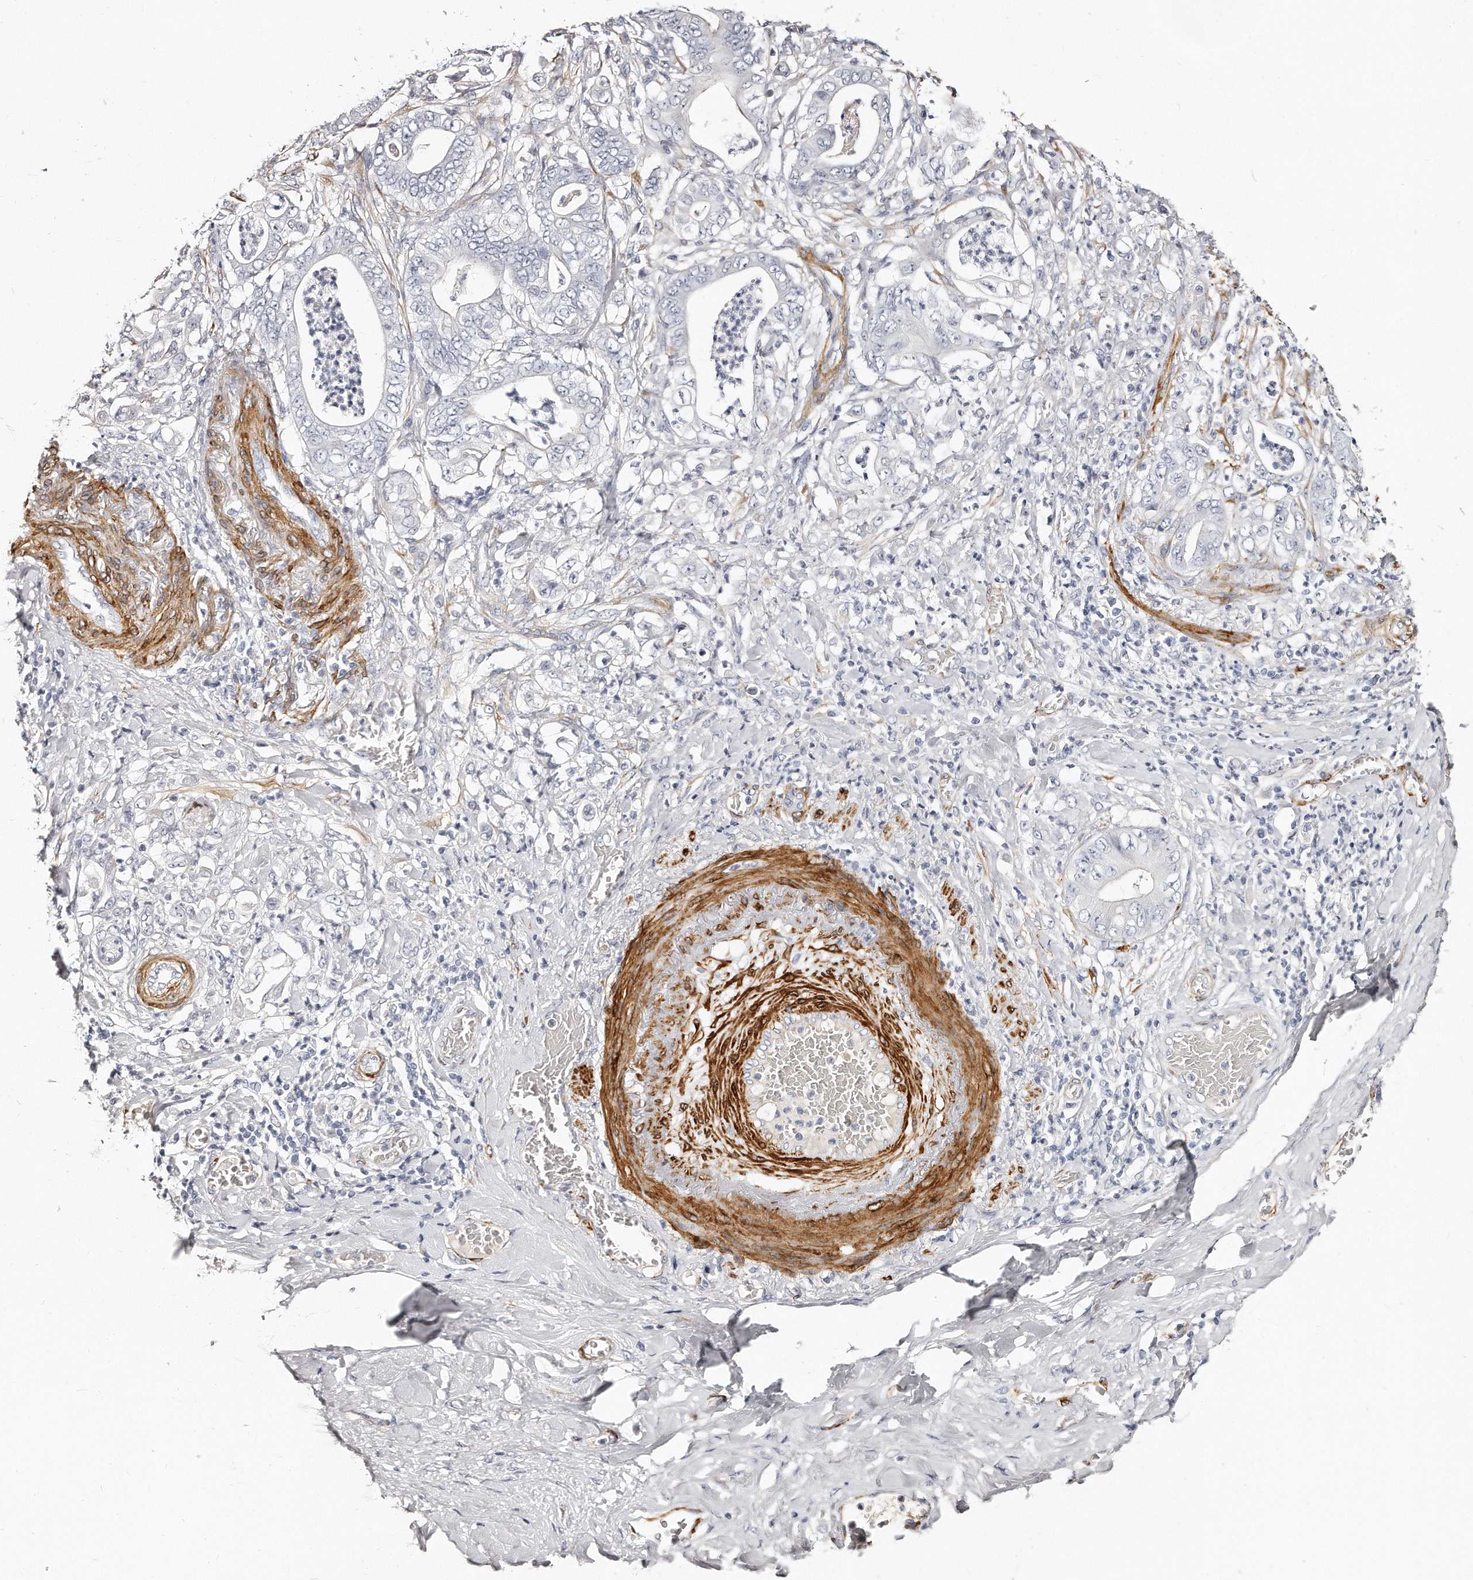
{"staining": {"intensity": "negative", "quantity": "none", "location": "none"}, "tissue": "stomach cancer", "cell_type": "Tumor cells", "image_type": "cancer", "snomed": [{"axis": "morphology", "description": "Adenocarcinoma, NOS"}, {"axis": "topography", "description": "Stomach"}], "caption": "IHC photomicrograph of stomach cancer (adenocarcinoma) stained for a protein (brown), which displays no positivity in tumor cells. Nuclei are stained in blue.", "gene": "LMOD1", "patient": {"sex": "female", "age": 73}}